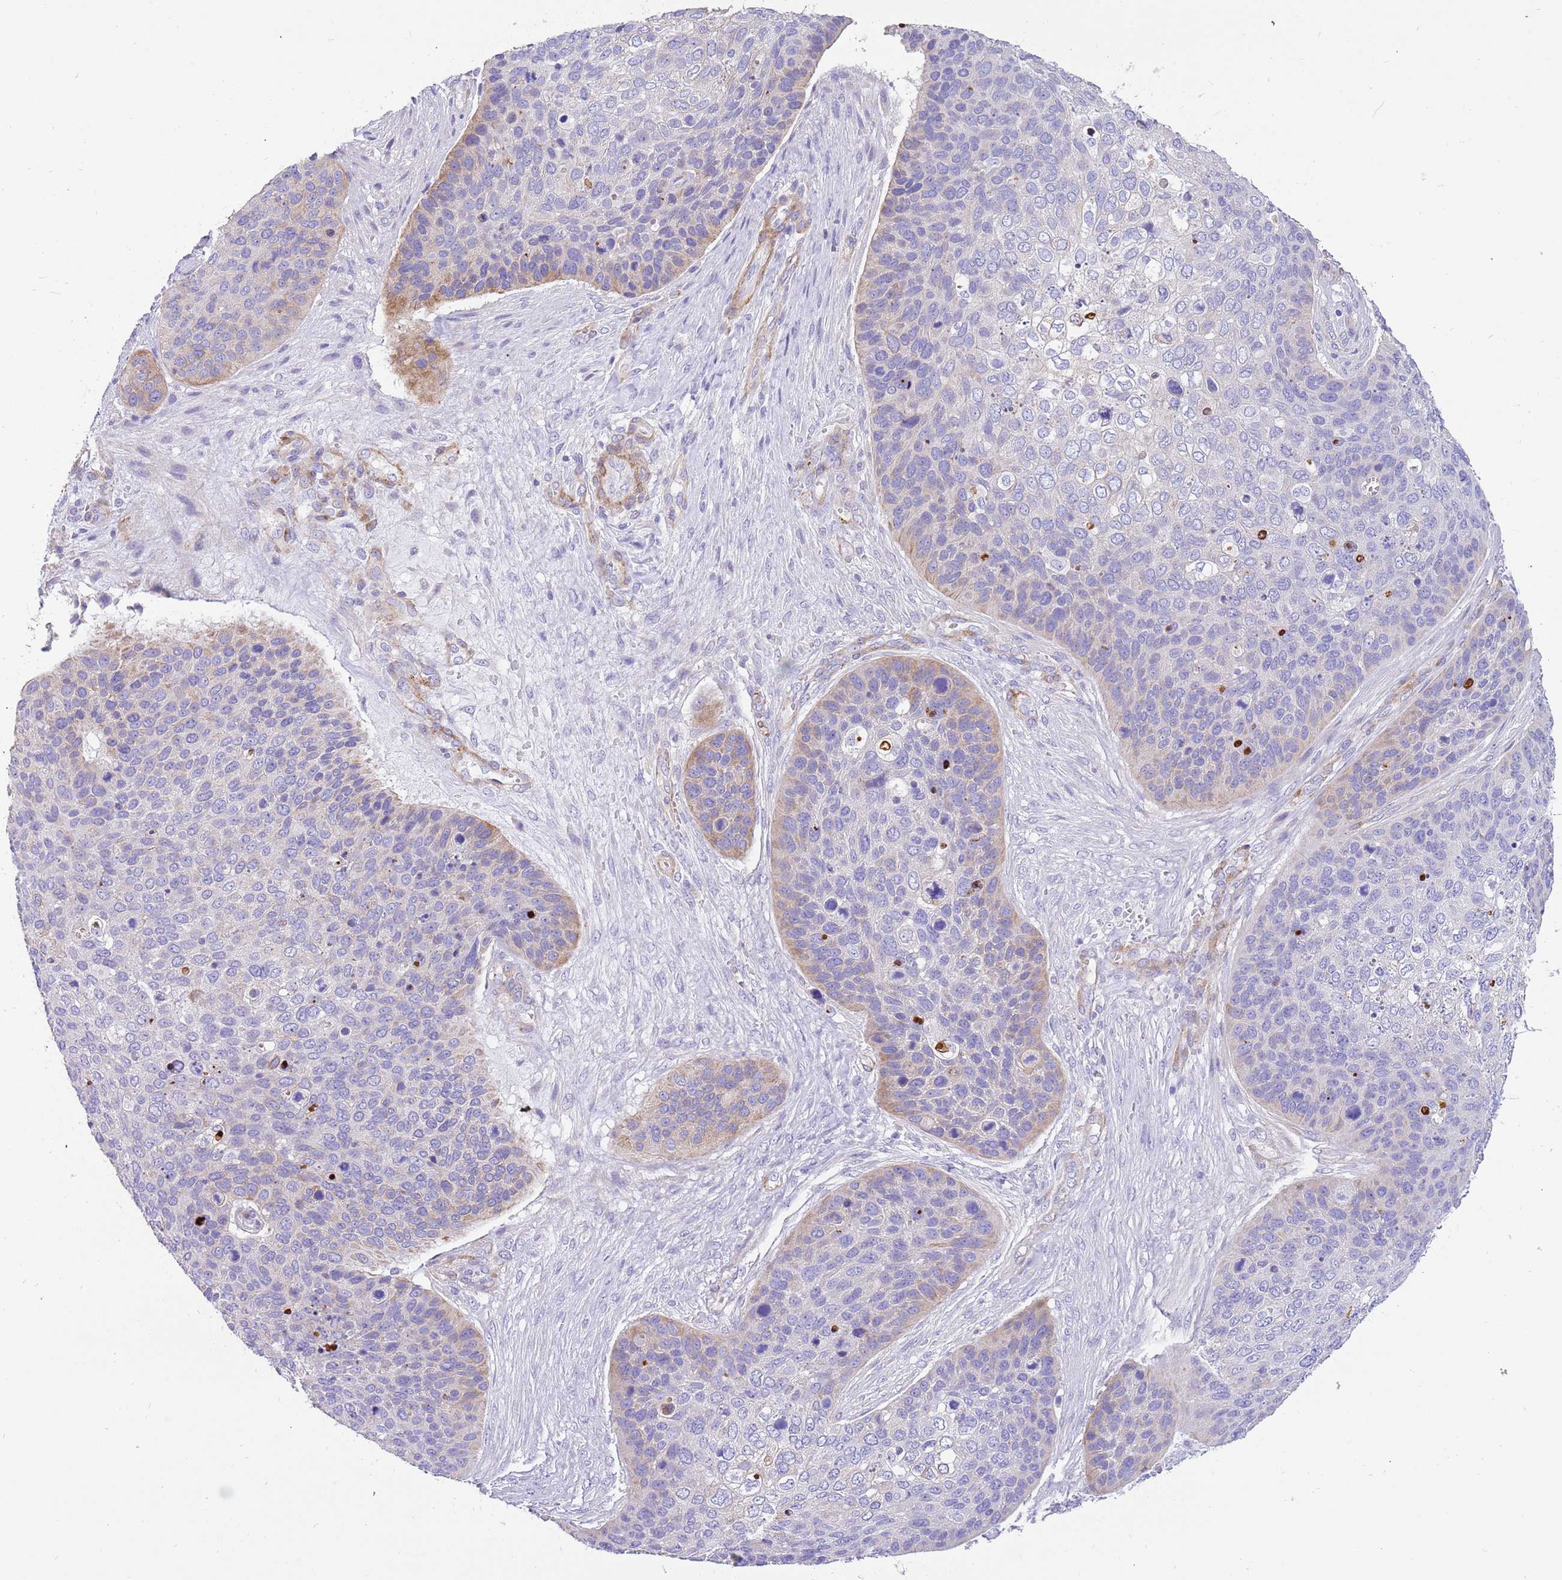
{"staining": {"intensity": "moderate", "quantity": "<25%", "location": "cytoplasmic/membranous"}, "tissue": "skin cancer", "cell_type": "Tumor cells", "image_type": "cancer", "snomed": [{"axis": "morphology", "description": "Basal cell carcinoma"}, {"axis": "topography", "description": "Skin"}], "caption": "Approximately <25% of tumor cells in human skin cancer (basal cell carcinoma) exhibit moderate cytoplasmic/membranous protein positivity as visualized by brown immunohistochemical staining.", "gene": "SERINC3", "patient": {"sex": "female", "age": 74}}